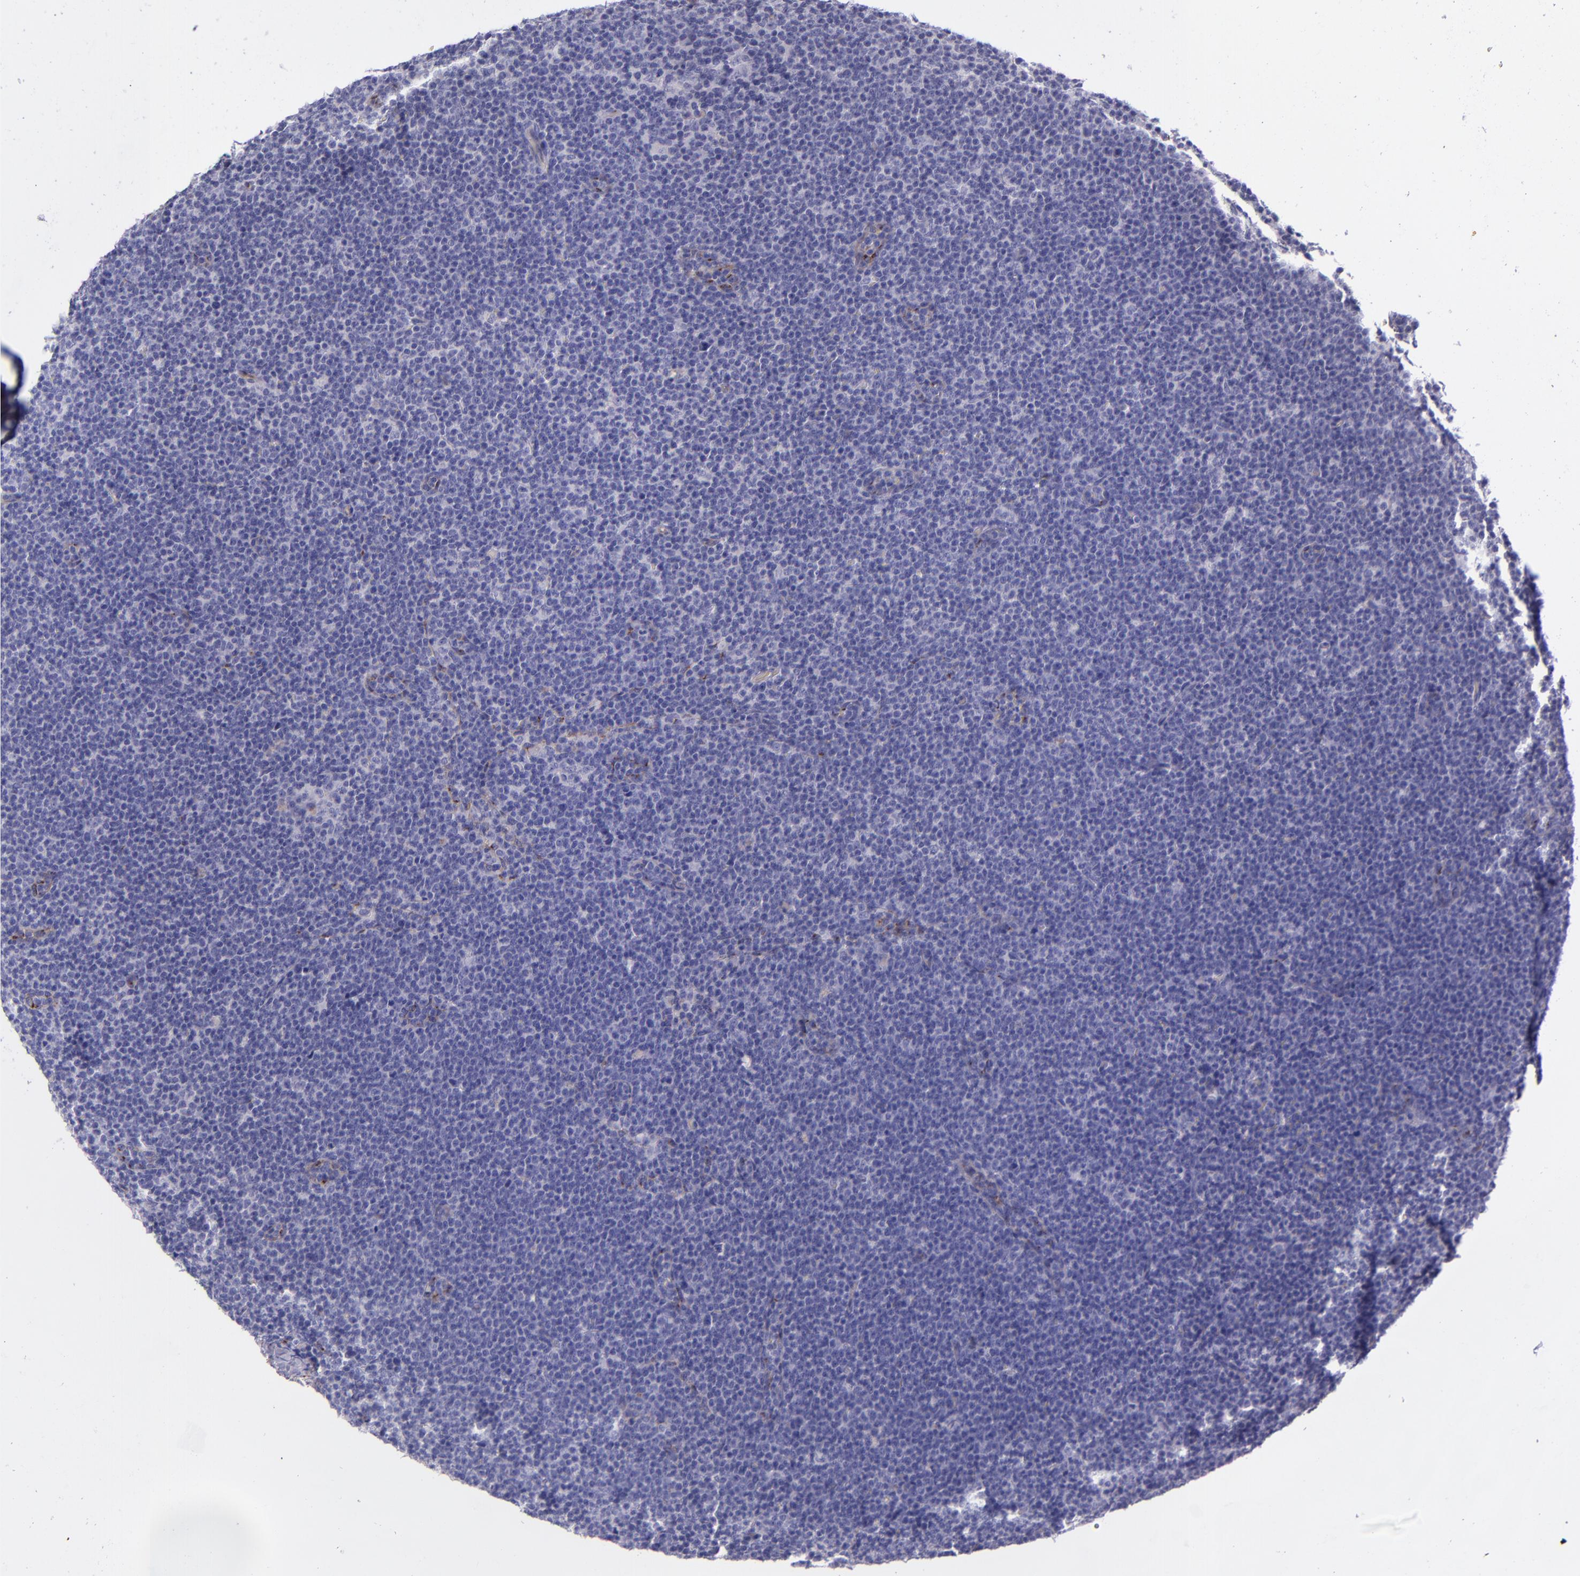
{"staining": {"intensity": "negative", "quantity": "none", "location": "none"}, "tissue": "lymphoma", "cell_type": "Tumor cells", "image_type": "cancer", "snomed": [{"axis": "morphology", "description": "Malignant lymphoma, non-Hodgkin's type, High grade"}, {"axis": "topography", "description": "Lymph node"}], "caption": "Histopathology image shows no protein positivity in tumor cells of high-grade malignant lymphoma, non-Hodgkin's type tissue. Nuclei are stained in blue.", "gene": "NOS3", "patient": {"sex": "female", "age": 58}}